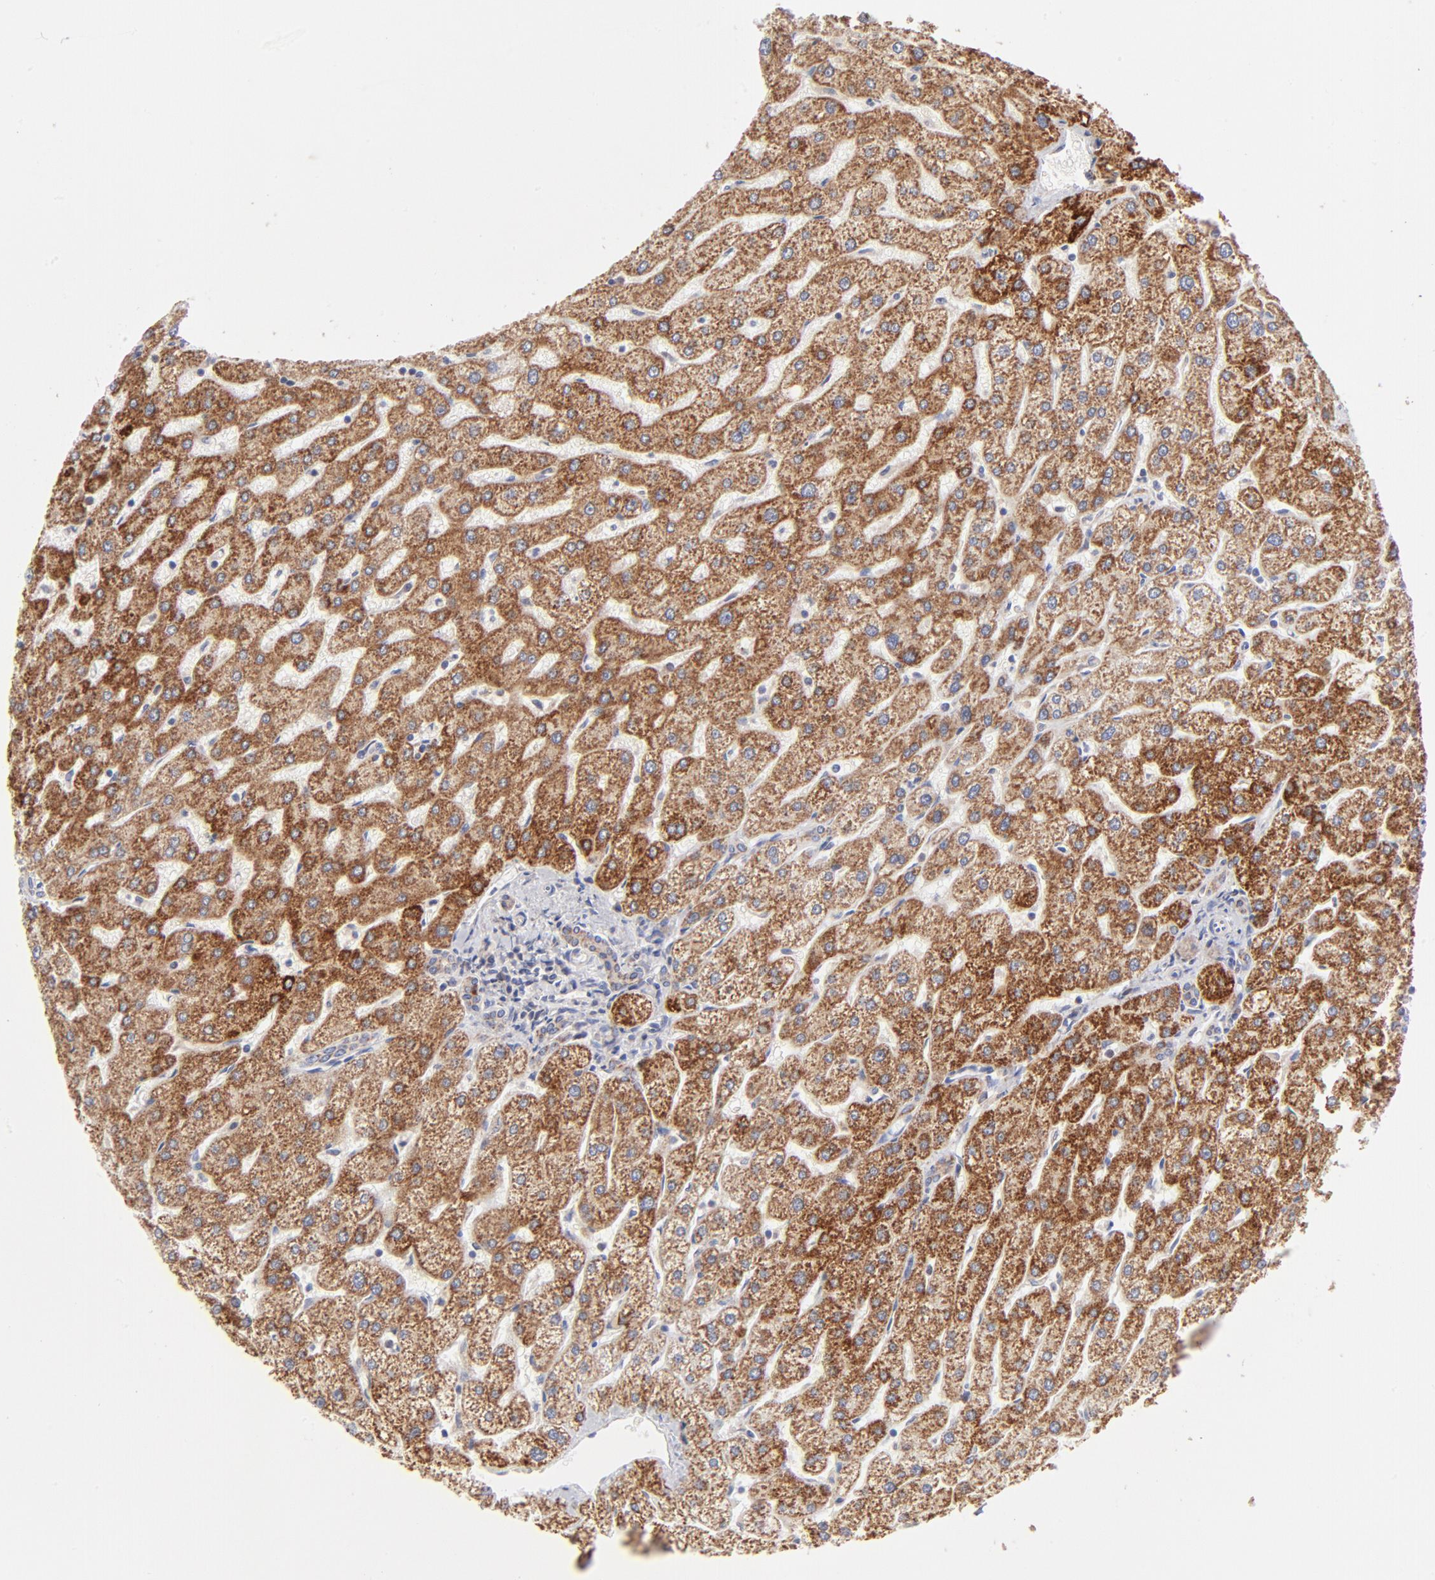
{"staining": {"intensity": "weak", "quantity": ">75%", "location": "cytoplasmic/membranous"}, "tissue": "liver", "cell_type": "Cholangiocytes", "image_type": "normal", "snomed": [{"axis": "morphology", "description": "Normal tissue, NOS"}, {"axis": "topography", "description": "Liver"}], "caption": "This is a micrograph of immunohistochemistry (IHC) staining of benign liver, which shows weak staining in the cytoplasmic/membranous of cholangiocytes.", "gene": "TIMM8A", "patient": {"sex": "male", "age": 67}}